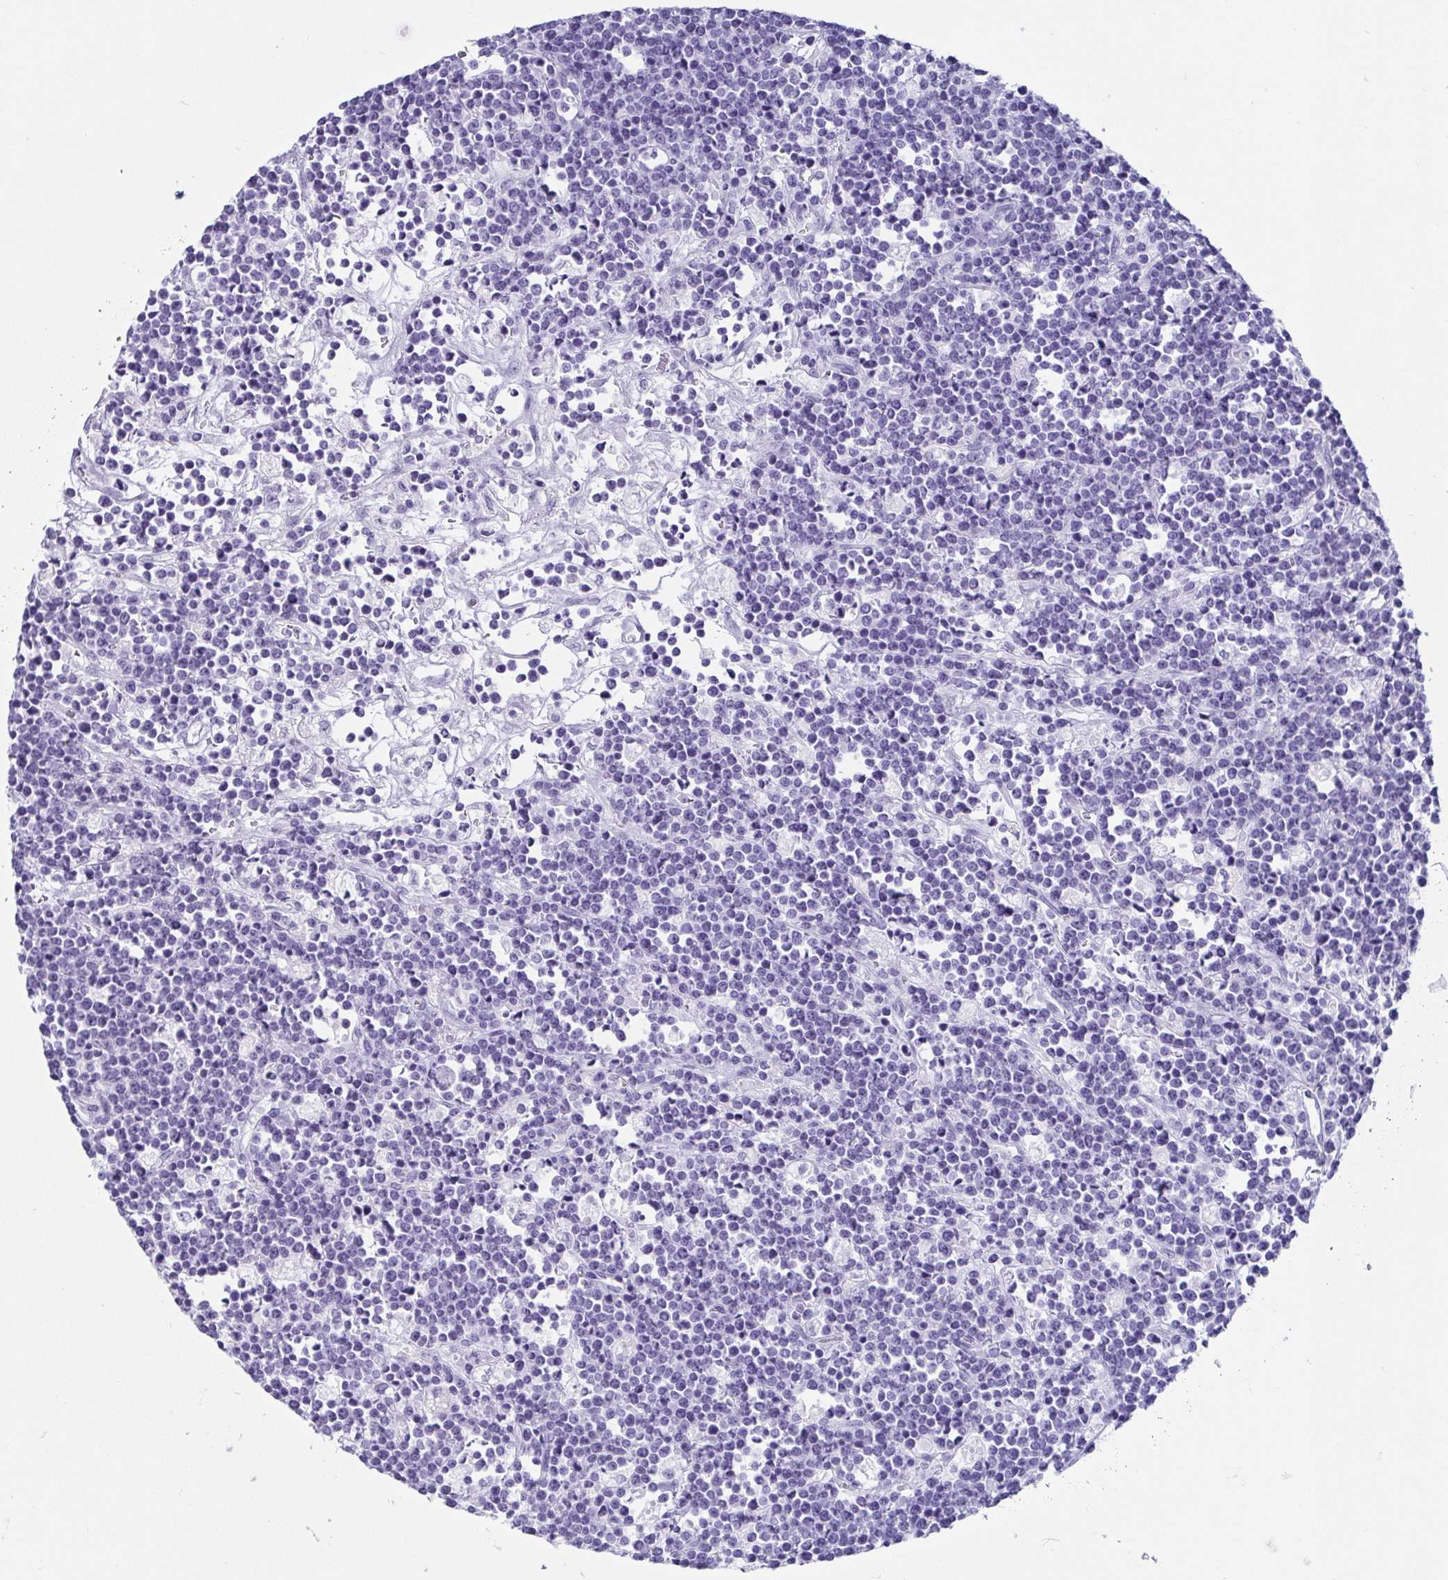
{"staining": {"intensity": "negative", "quantity": "none", "location": "none"}, "tissue": "lymphoma", "cell_type": "Tumor cells", "image_type": "cancer", "snomed": [{"axis": "morphology", "description": "Malignant lymphoma, non-Hodgkin's type, High grade"}, {"axis": "topography", "description": "Ovary"}], "caption": "The micrograph displays no staining of tumor cells in malignant lymphoma, non-Hodgkin's type (high-grade).", "gene": "CD164L2", "patient": {"sex": "female", "age": 56}}